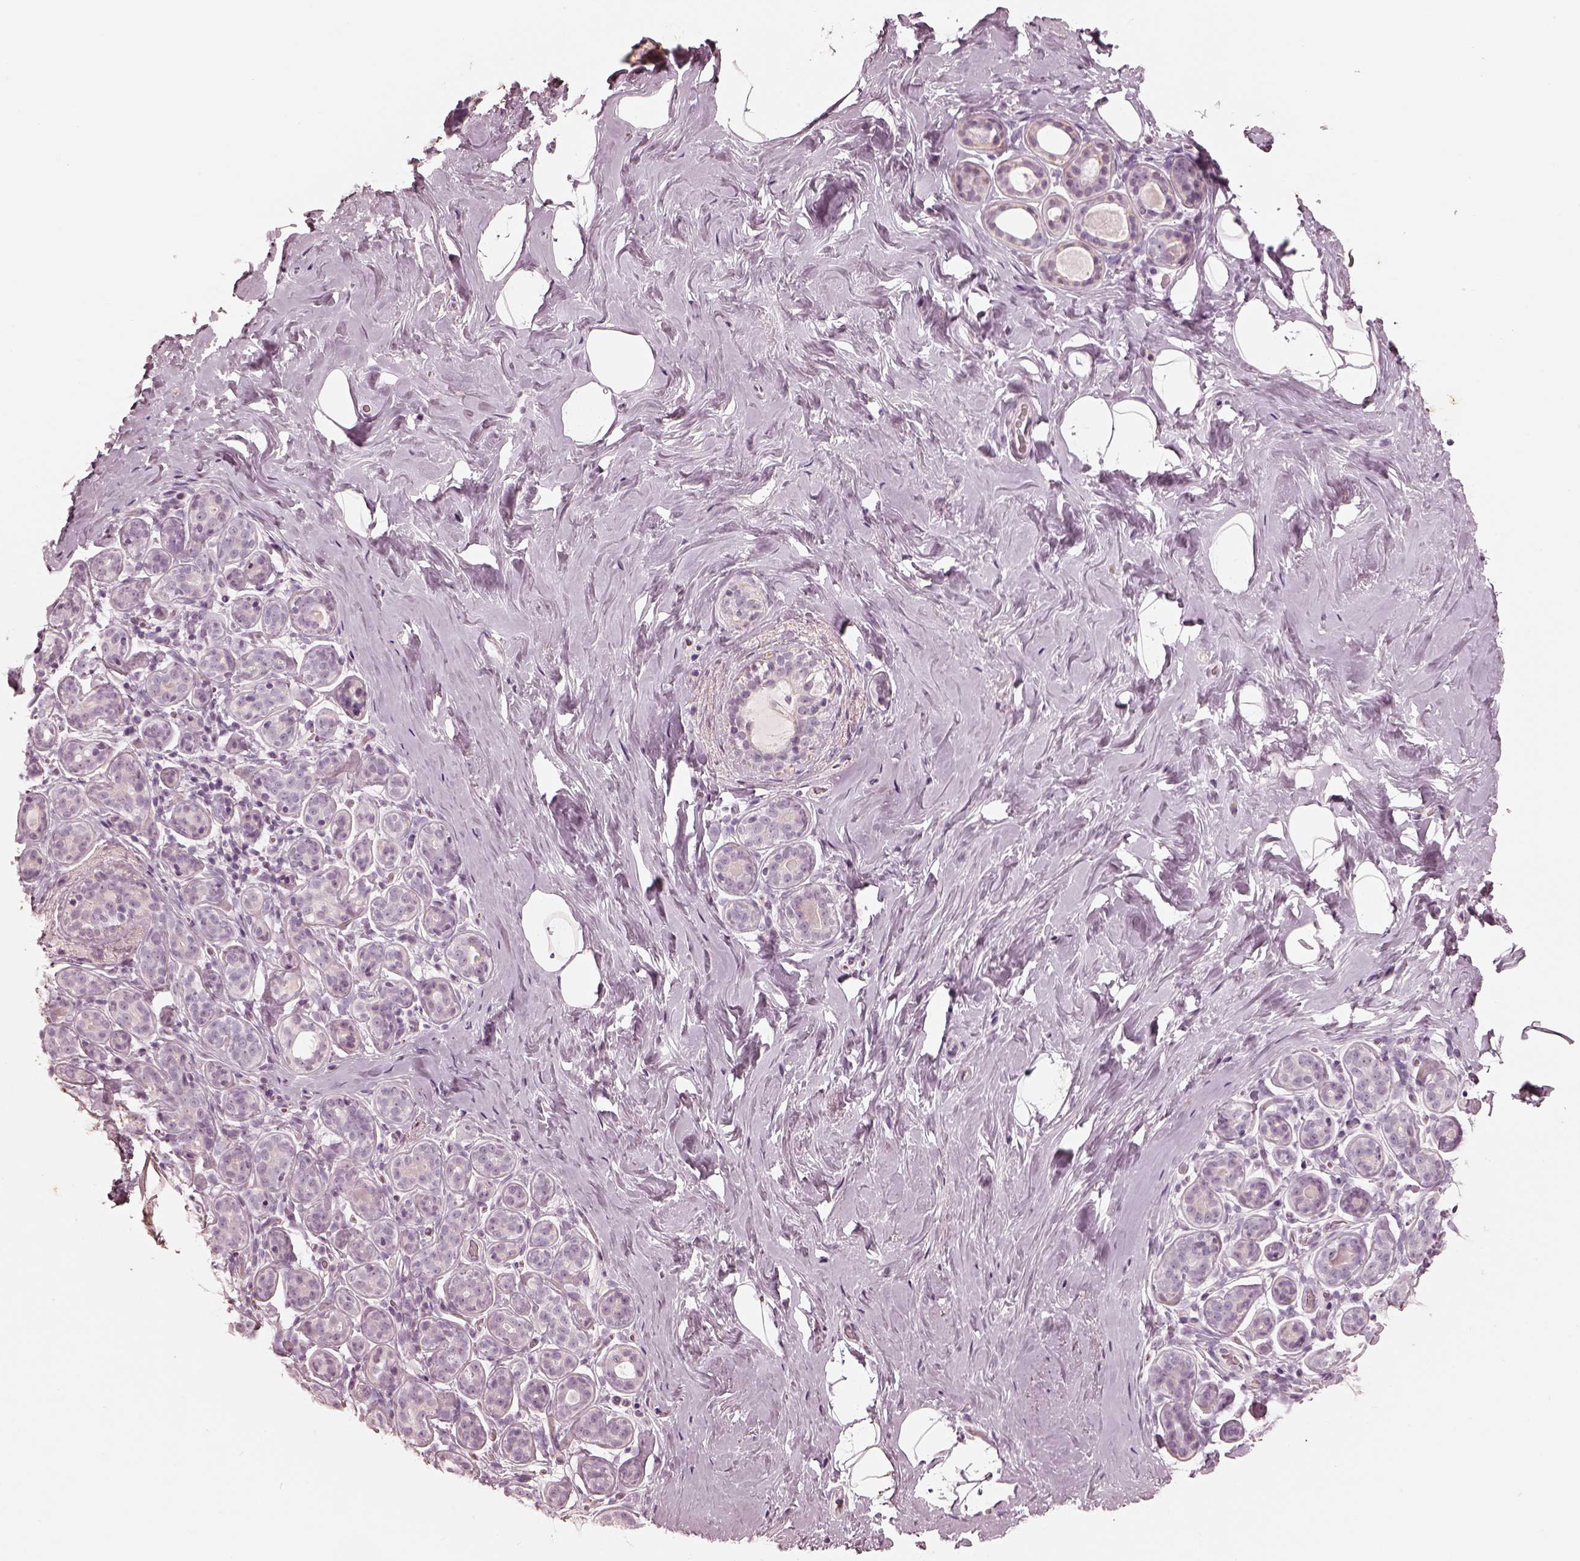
{"staining": {"intensity": "negative", "quantity": "none", "location": "none"}, "tissue": "breast", "cell_type": "Adipocytes", "image_type": "normal", "snomed": [{"axis": "morphology", "description": "Normal tissue, NOS"}, {"axis": "topography", "description": "Skin"}, {"axis": "topography", "description": "Breast"}], "caption": "A histopathology image of breast stained for a protein displays no brown staining in adipocytes.", "gene": "ADRB3", "patient": {"sex": "female", "age": 43}}